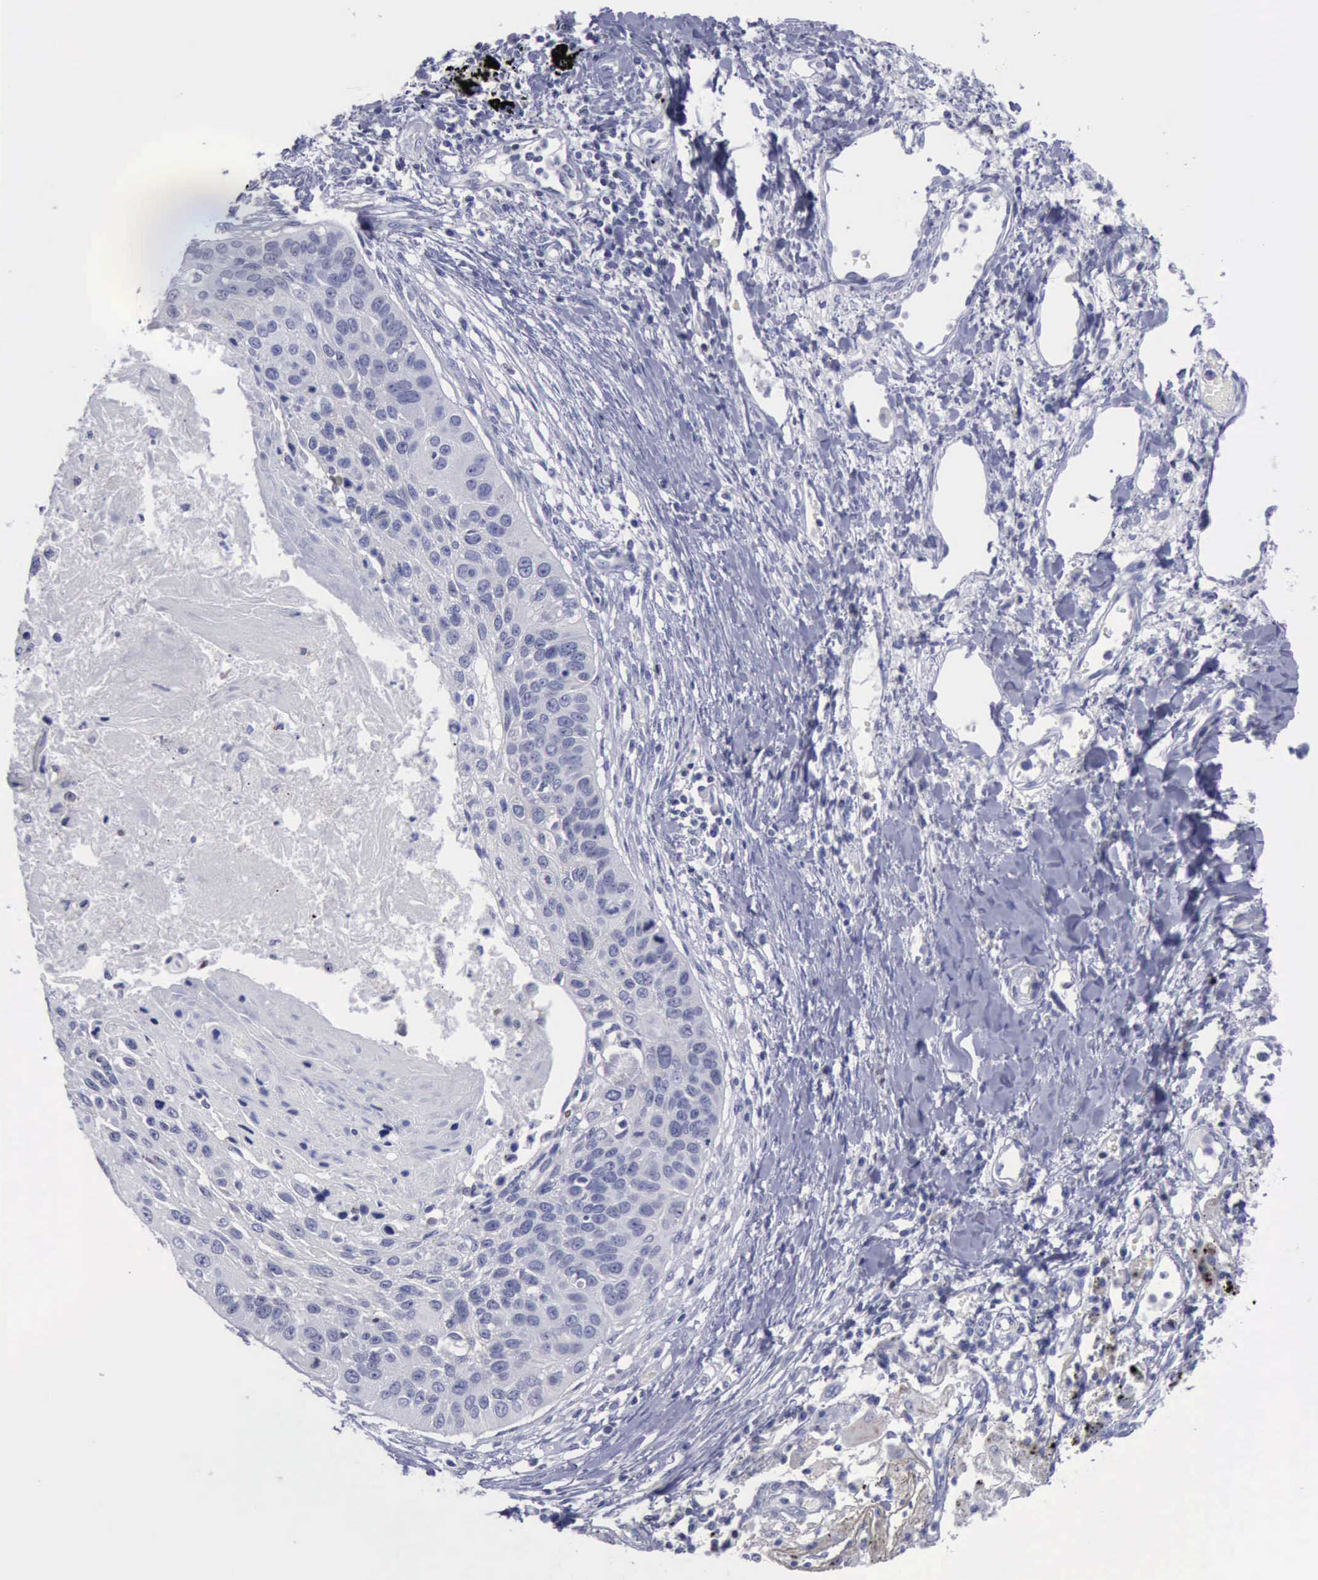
{"staining": {"intensity": "negative", "quantity": "none", "location": "none"}, "tissue": "lung cancer", "cell_type": "Tumor cells", "image_type": "cancer", "snomed": [{"axis": "morphology", "description": "Squamous cell carcinoma, NOS"}, {"axis": "topography", "description": "Lung"}], "caption": "An immunohistochemistry micrograph of lung cancer is shown. There is no staining in tumor cells of lung cancer. (IHC, brightfield microscopy, high magnification).", "gene": "SATB2", "patient": {"sex": "male", "age": 71}}